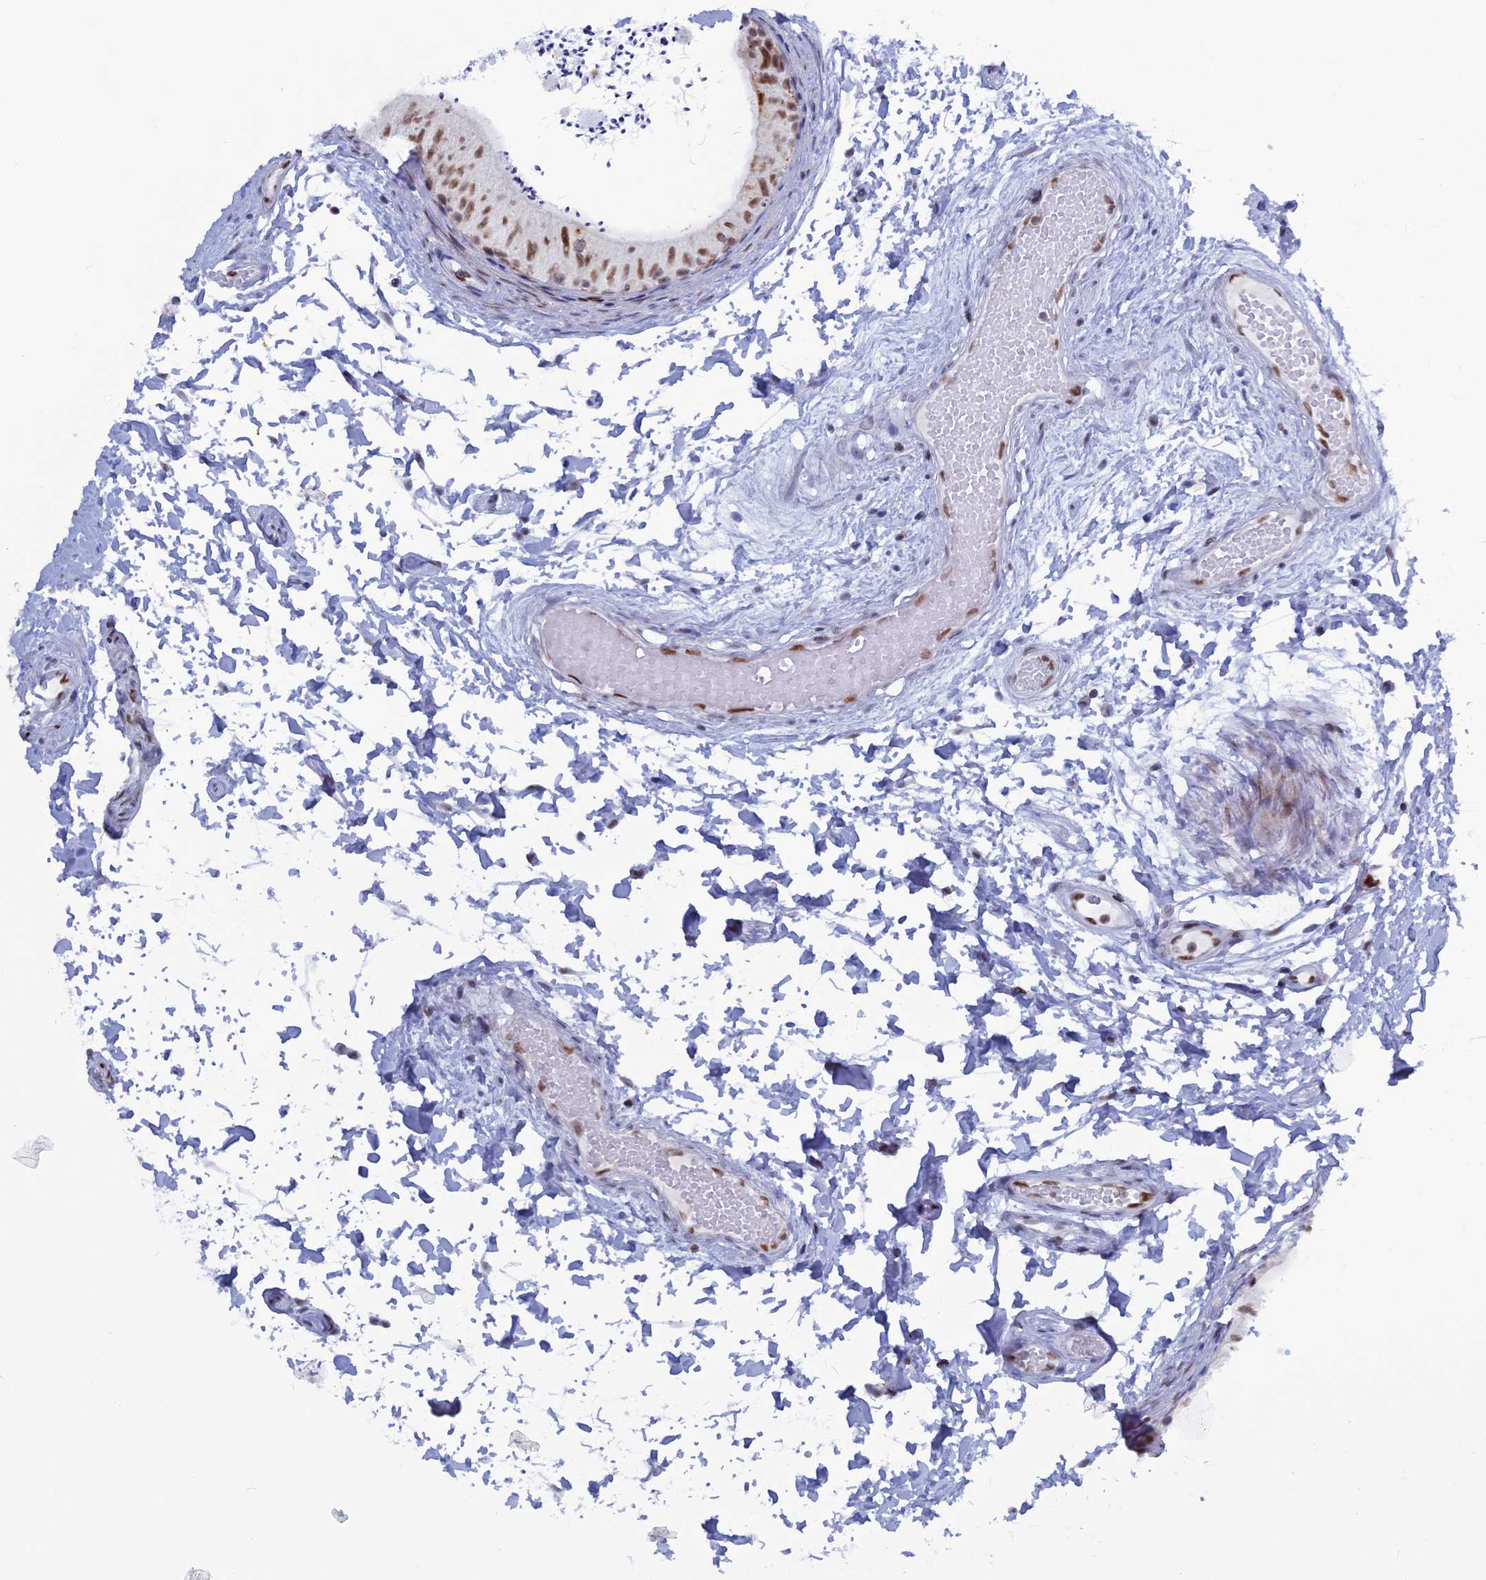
{"staining": {"intensity": "strong", "quantity": ">75%", "location": "nuclear"}, "tissue": "epididymis", "cell_type": "Glandular cells", "image_type": "normal", "snomed": [{"axis": "morphology", "description": "Normal tissue, NOS"}, {"axis": "topography", "description": "Epididymis"}], "caption": "Unremarkable epididymis exhibits strong nuclear positivity in about >75% of glandular cells.", "gene": "NOL4L", "patient": {"sex": "male", "age": 50}}